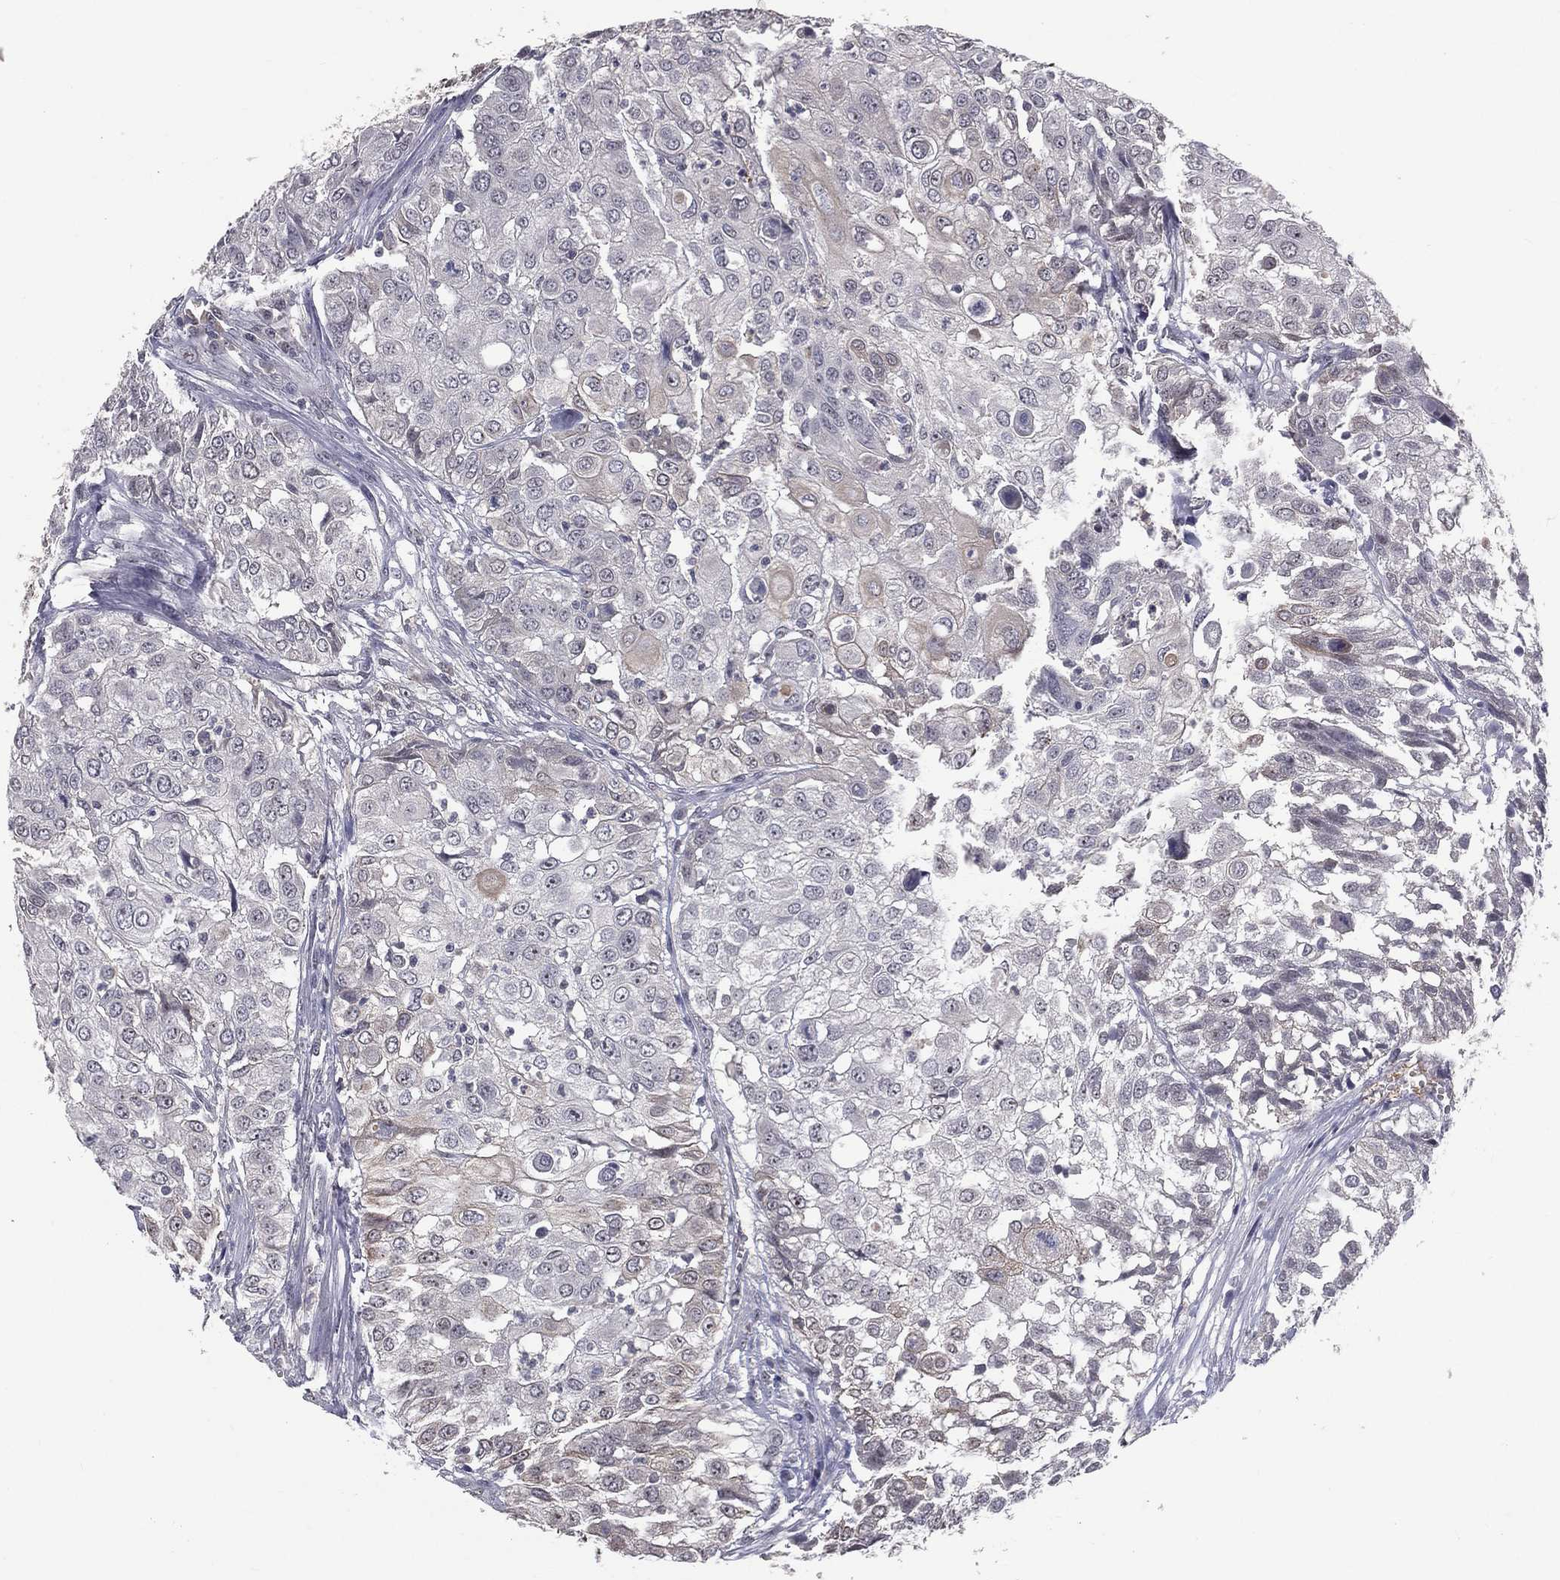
{"staining": {"intensity": "weak", "quantity": "<25%", "location": "cytoplasmic/membranous"}, "tissue": "urothelial cancer", "cell_type": "Tumor cells", "image_type": "cancer", "snomed": [{"axis": "morphology", "description": "Urothelial carcinoma, High grade"}, {"axis": "topography", "description": "Urinary bladder"}], "caption": "The histopathology image exhibits no significant staining in tumor cells of urothelial carcinoma (high-grade). Brightfield microscopy of IHC stained with DAB (brown) and hematoxylin (blue), captured at high magnification.", "gene": "DSG4", "patient": {"sex": "female", "age": 79}}